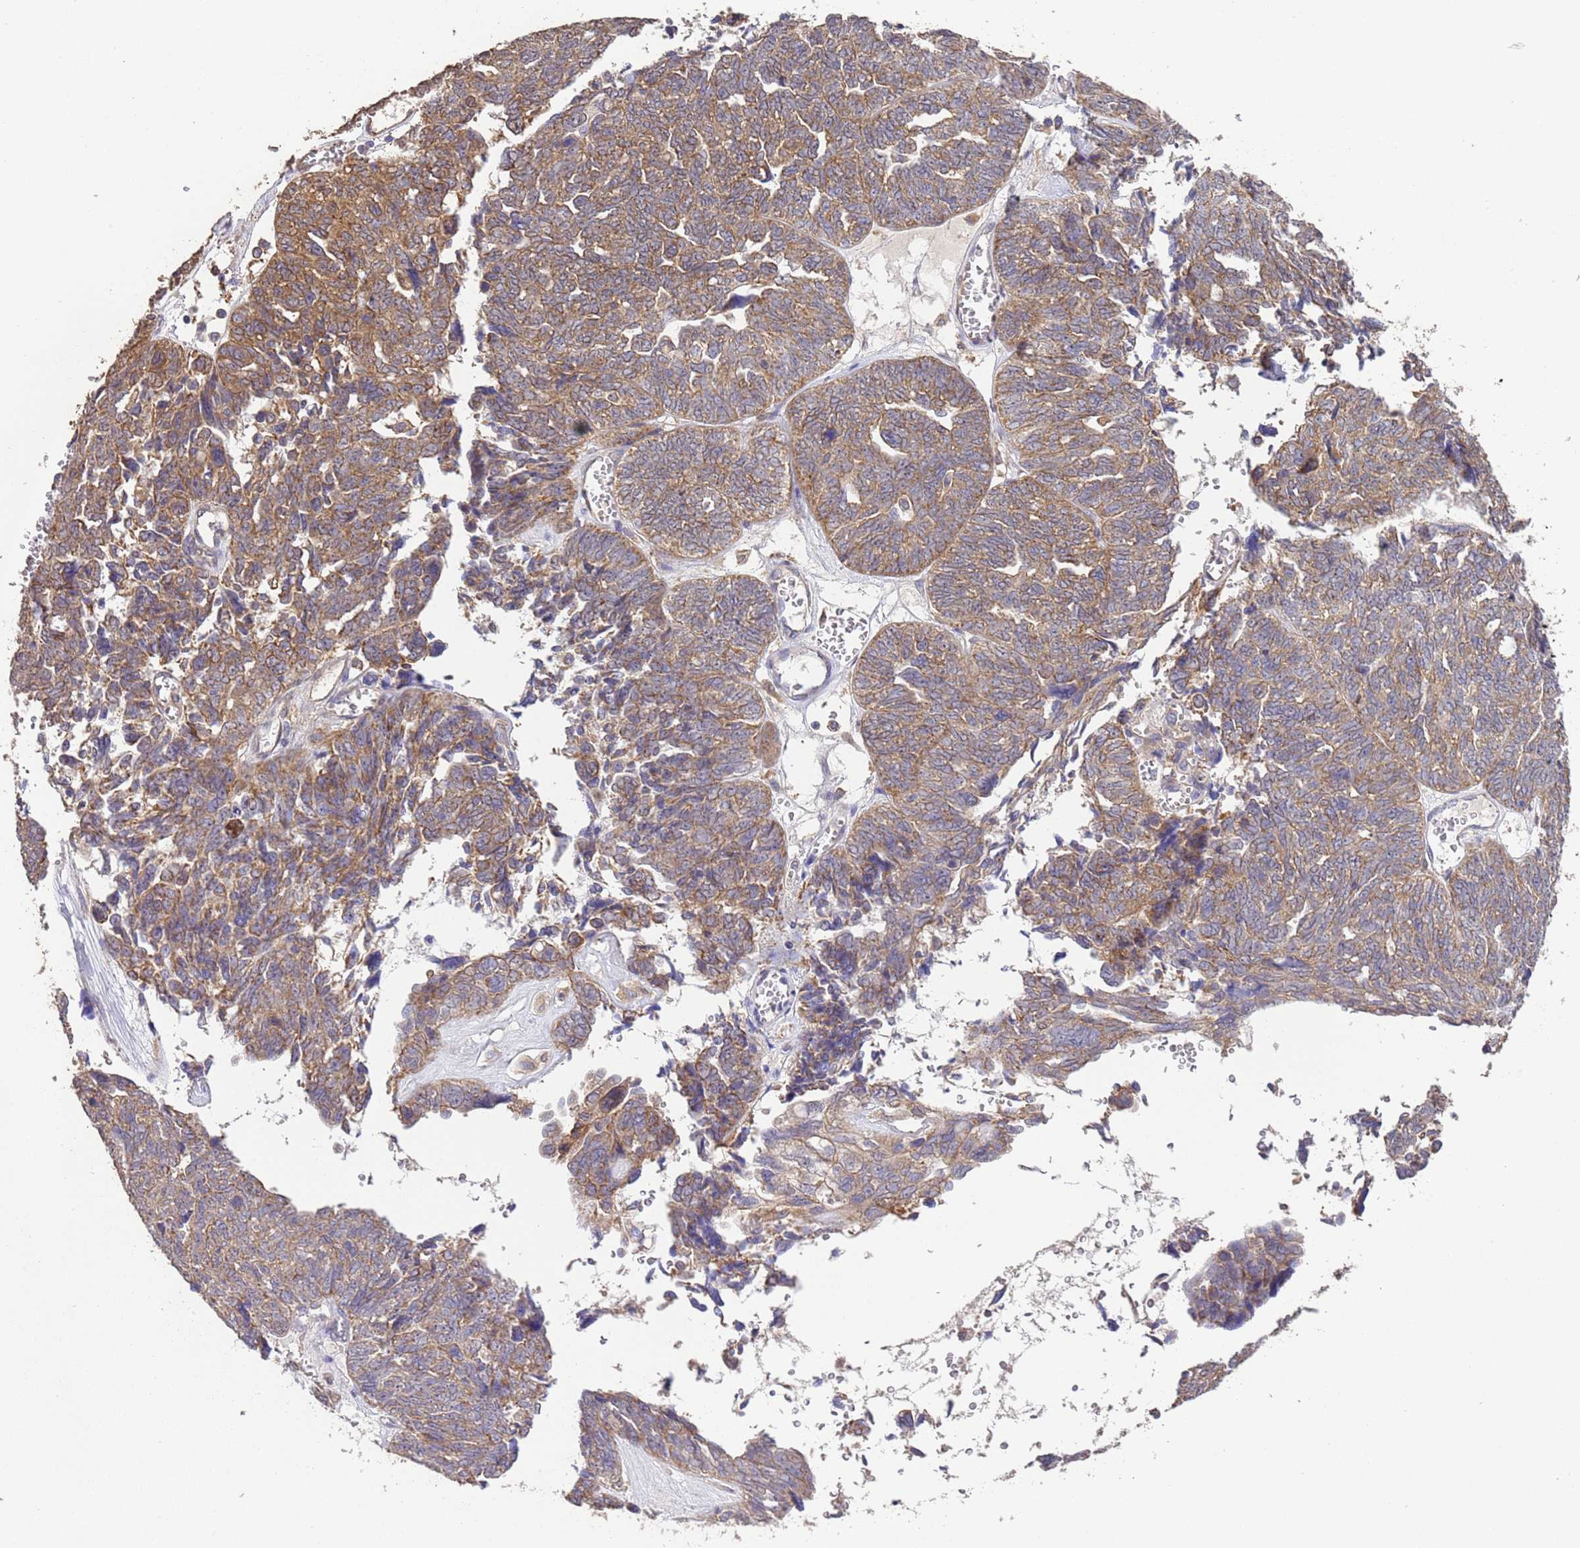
{"staining": {"intensity": "moderate", "quantity": ">75%", "location": "cytoplasmic/membranous"}, "tissue": "ovarian cancer", "cell_type": "Tumor cells", "image_type": "cancer", "snomed": [{"axis": "morphology", "description": "Cystadenocarcinoma, serous, NOS"}, {"axis": "topography", "description": "Ovary"}], "caption": "DAB immunohistochemical staining of serous cystadenocarcinoma (ovarian) exhibits moderate cytoplasmic/membranous protein staining in approximately >75% of tumor cells.", "gene": "NPHP1", "patient": {"sex": "female", "age": 79}}